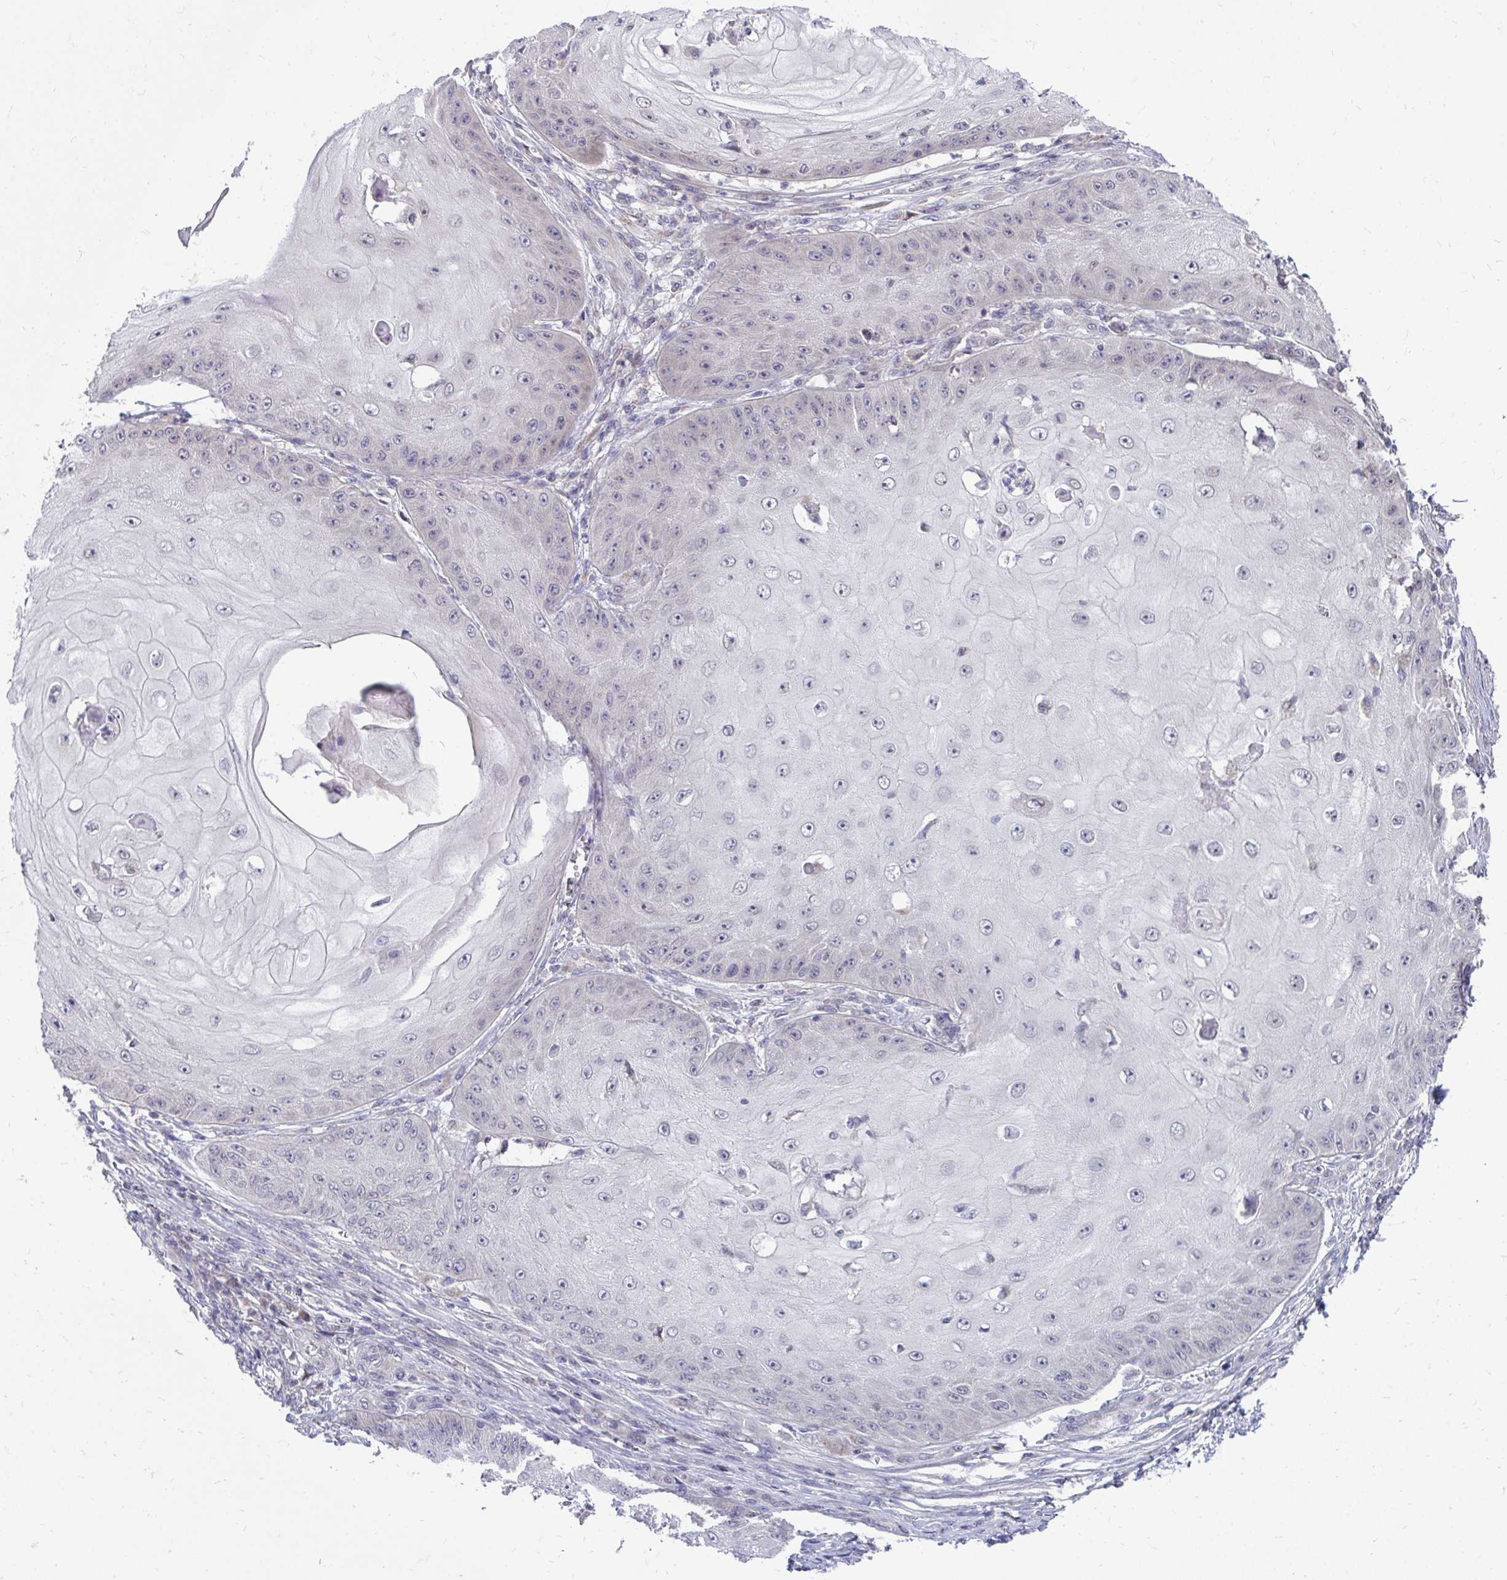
{"staining": {"intensity": "negative", "quantity": "none", "location": "none"}, "tissue": "skin cancer", "cell_type": "Tumor cells", "image_type": "cancer", "snomed": [{"axis": "morphology", "description": "Squamous cell carcinoma, NOS"}, {"axis": "topography", "description": "Skin"}], "caption": "Immunohistochemical staining of squamous cell carcinoma (skin) exhibits no significant expression in tumor cells.", "gene": "MROH8", "patient": {"sex": "male", "age": 70}}